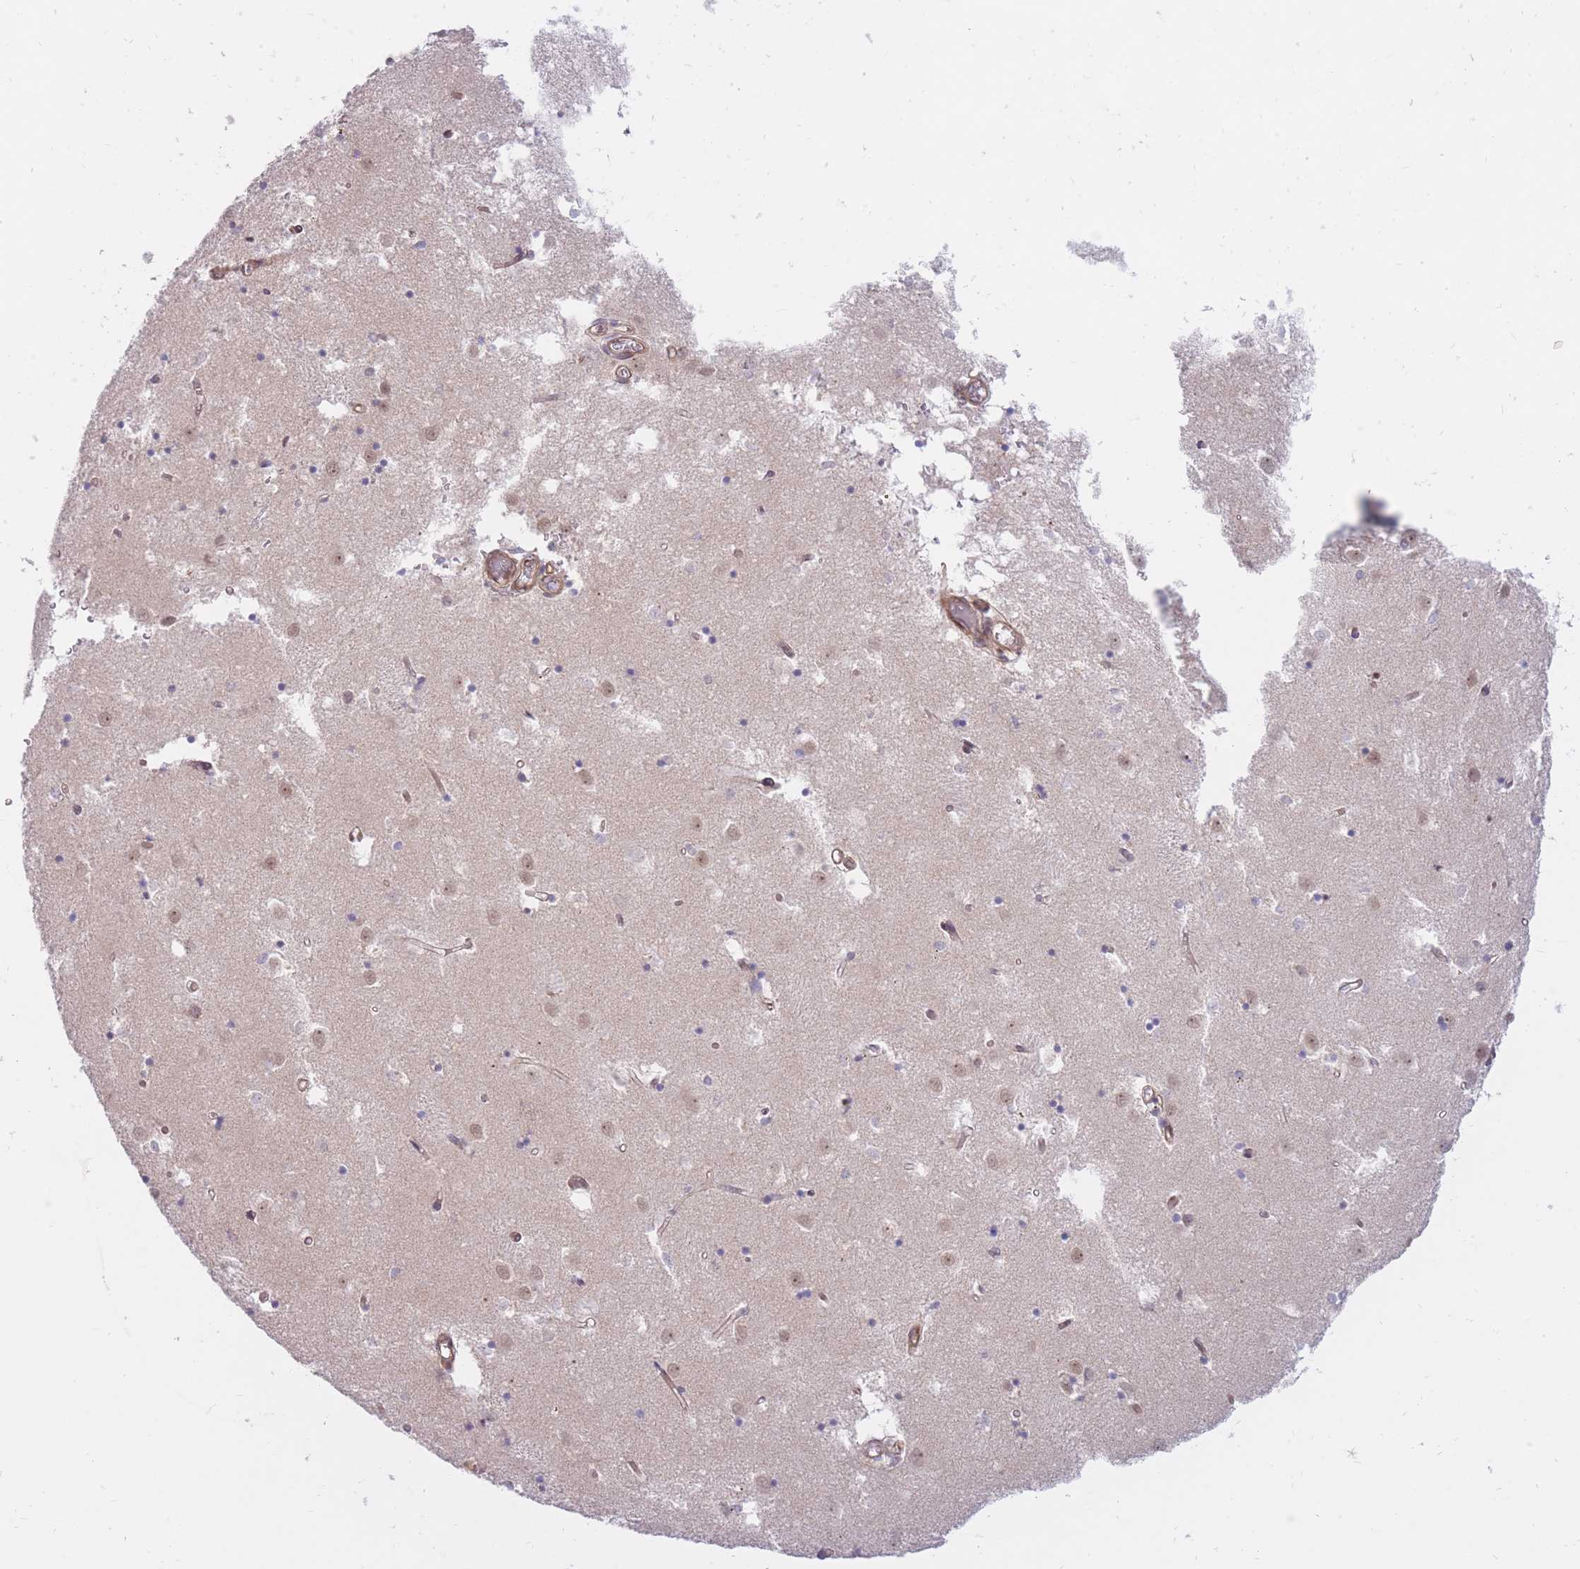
{"staining": {"intensity": "moderate", "quantity": "<25%", "location": "nuclear"}, "tissue": "caudate", "cell_type": "Glial cells", "image_type": "normal", "snomed": [{"axis": "morphology", "description": "Normal tissue, NOS"}, {"axis": "topography", "description": "Lateral ventricle wall"}], "caption": "Unremarkable caudate reveals moderate nuclear staining in about <25% of glial cells, visualized by immunohistochemistry. (DAB (3,3'-diaminobenzidine) = brown stain, brightfield microscopy at high magnification).", "gene": "ERICH6B", "patient": {"sex": "male", "age": 70}}